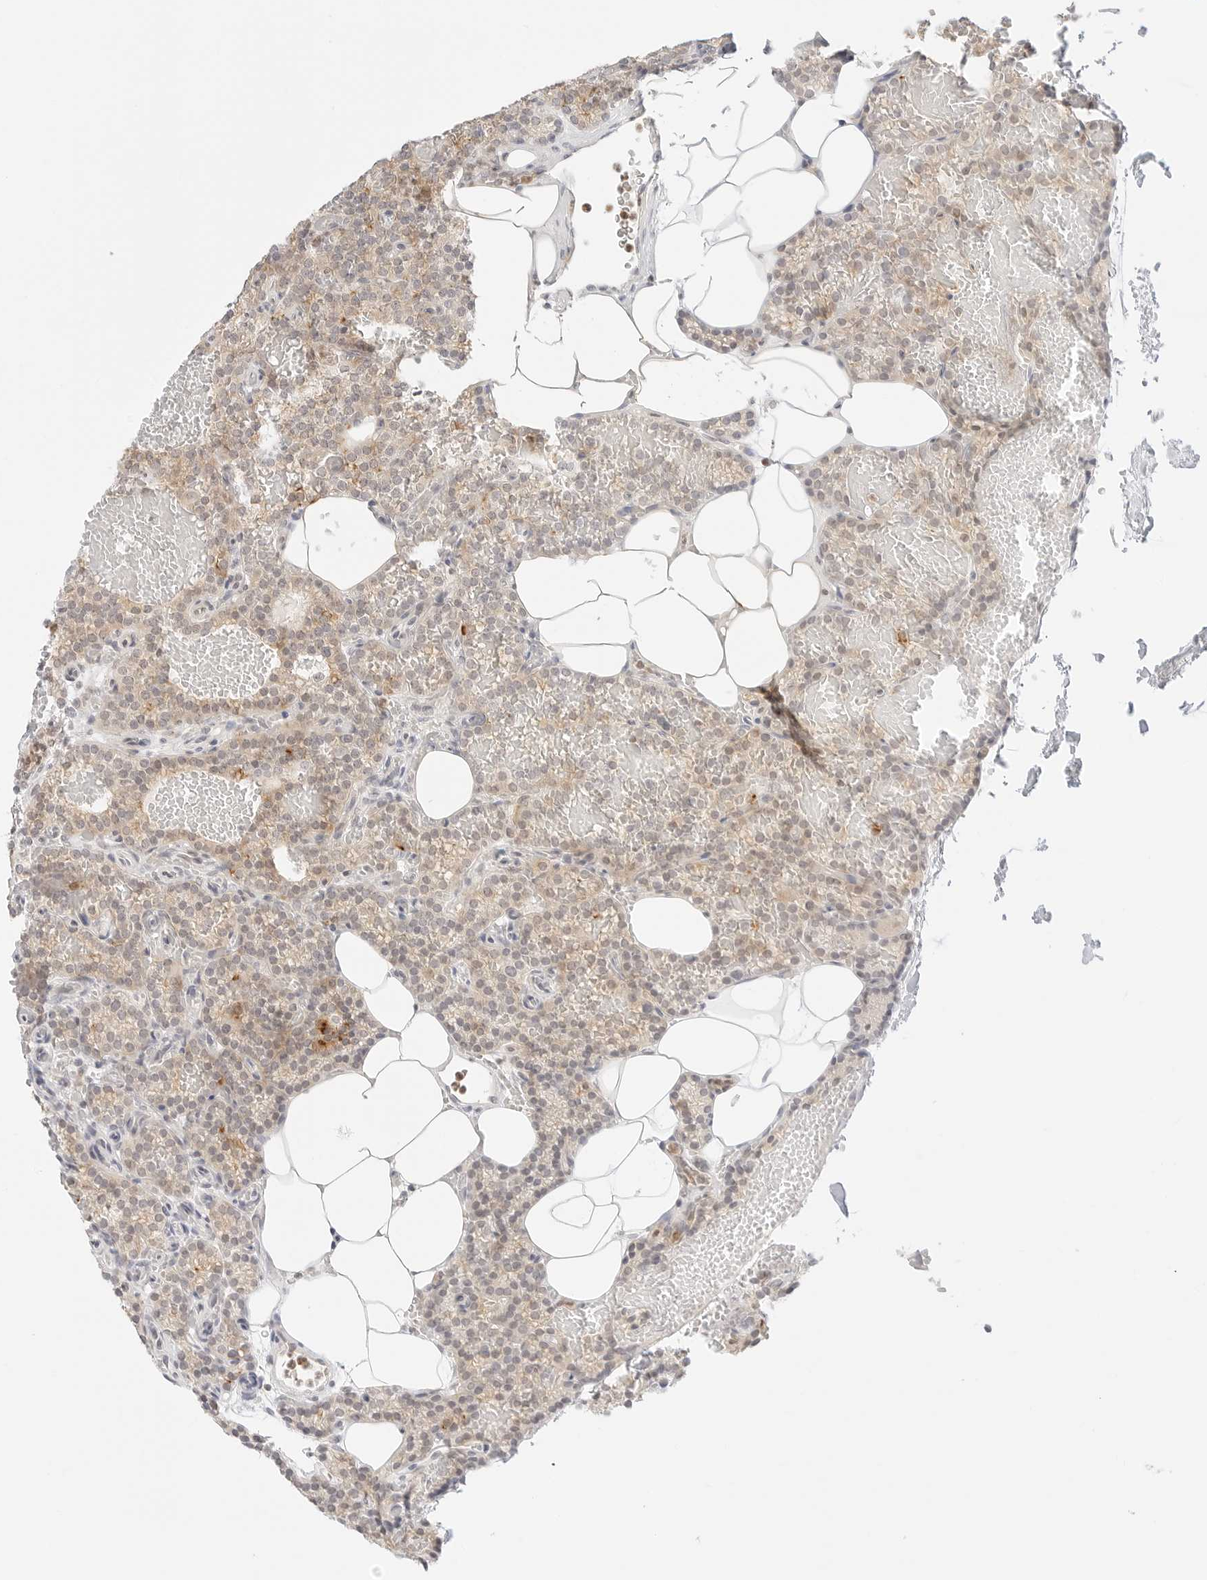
{"staining": {"intensity": "weak", "quantity": ">75%", "location": "cytoplasmic/membranous"}, "tissue": "parathyroid gland", "cell_type": "Glandular cells", "image_type": "normal", "snomed": [{"axis": "morphology", "description": "Normal tissue, NOS"}, {"axis": "topography", "description": "Parathyroid gland"}], "caption": "This photomicrograph reveals immunohistochemistry (IHC) staining of benign parathyroid gland, with low weak cytoplasmic/membranous staining in approximately >75% of glandular cells.", "gene": "GNAS", "patient": {"sex": "male", "age": 58}}